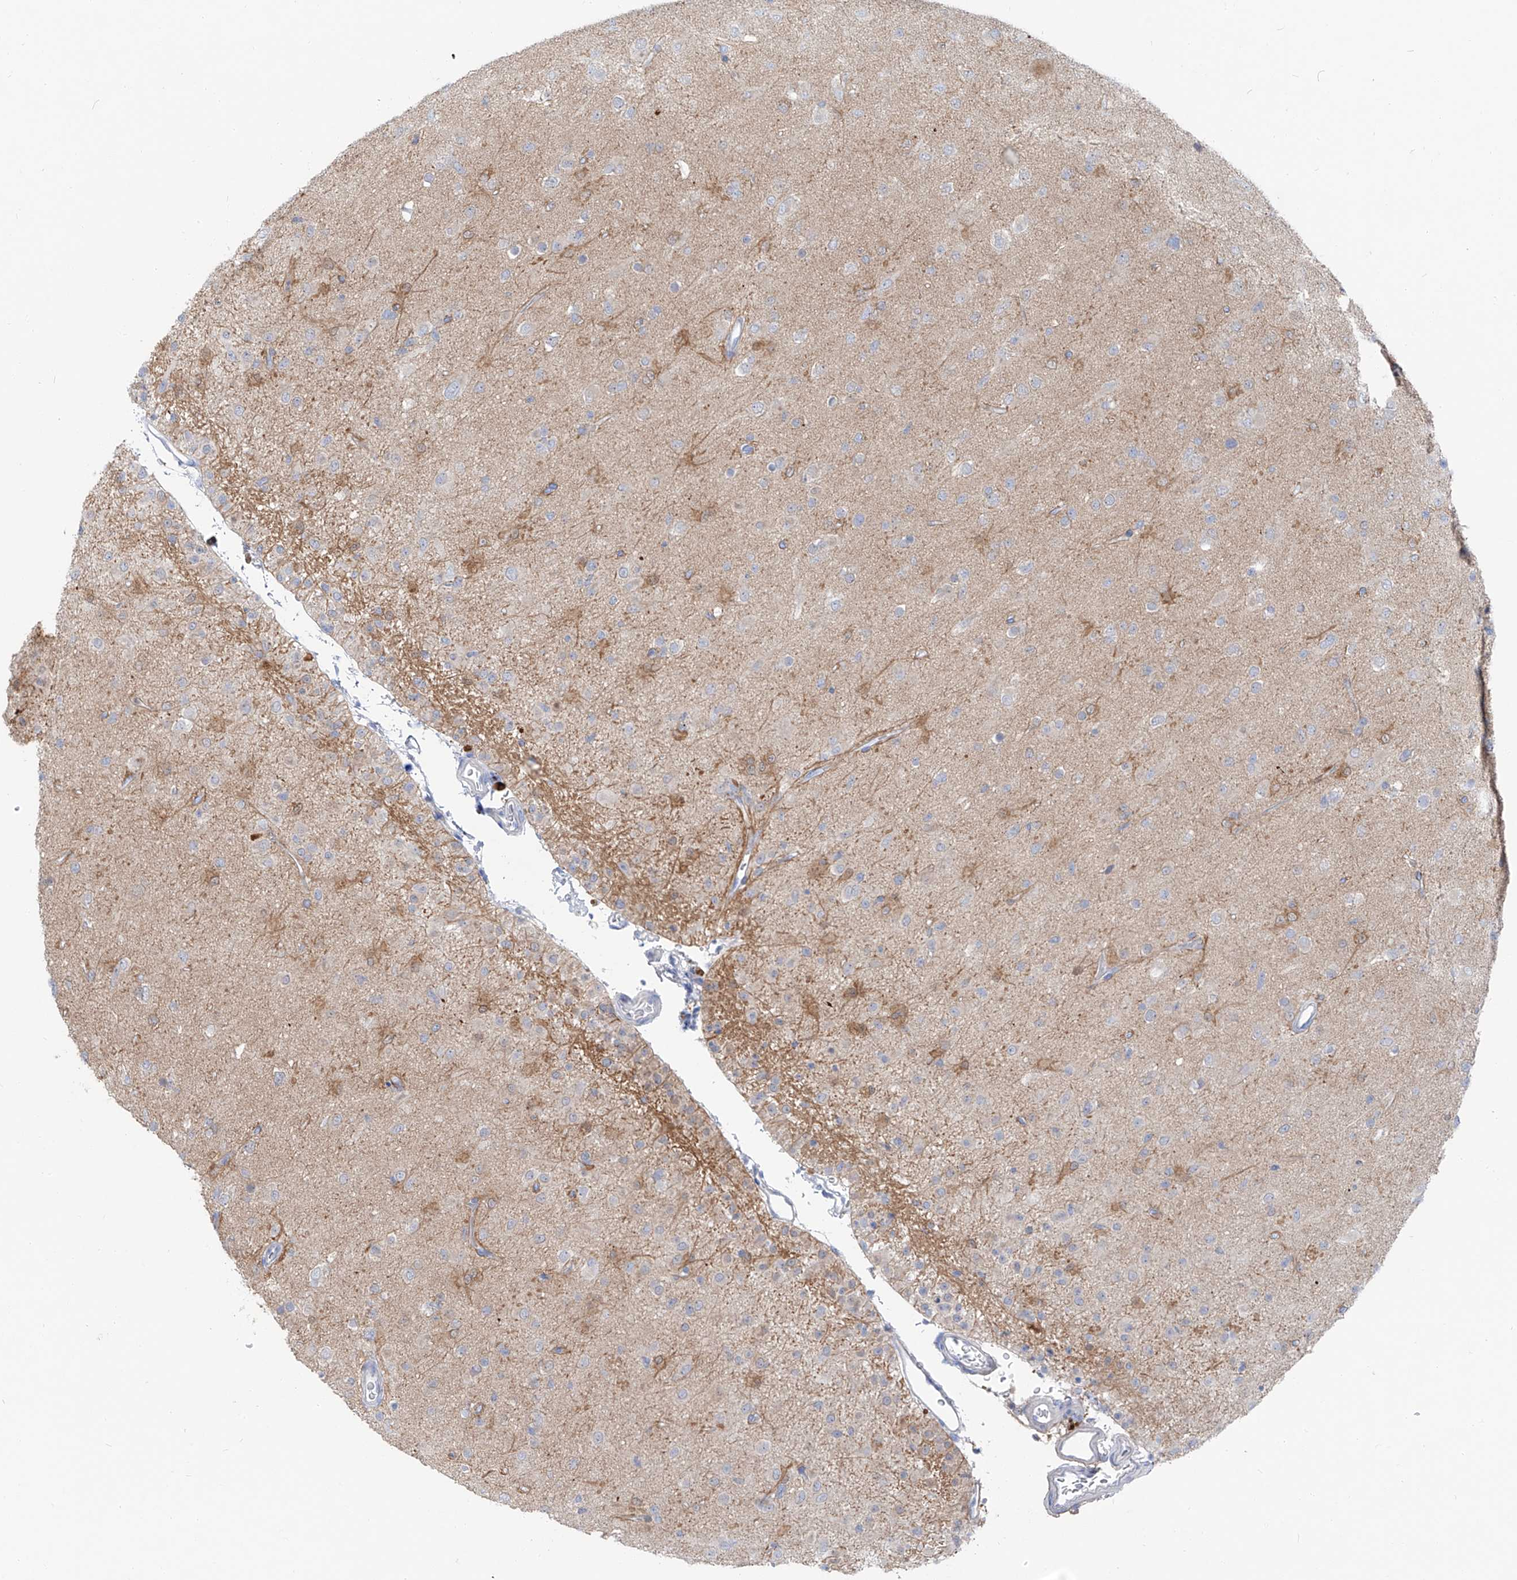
{"staining": {"intensity": "negative", "quantity": "none", "location": "none"}, "tissue": "glioma", "cell_type": "Tumor cells", "image_type": "cancer", "snomed": [{"axis": "morphology", "description": "Glioma, malignant, Low grade"}, {"axis": "topography", "description": "Brain"}], "caption": "This is a histopathology image of immunohistochemistry (IHC) staining of malignant glioma (low-grade), which shows no positivity in tumor cells. (DAB (3,3'-diaminobenzidine) immunohistochemistry with hematoxylin counter stain).", "gene": "UFL1", "patient": {"sex": "male", "age": 65}}